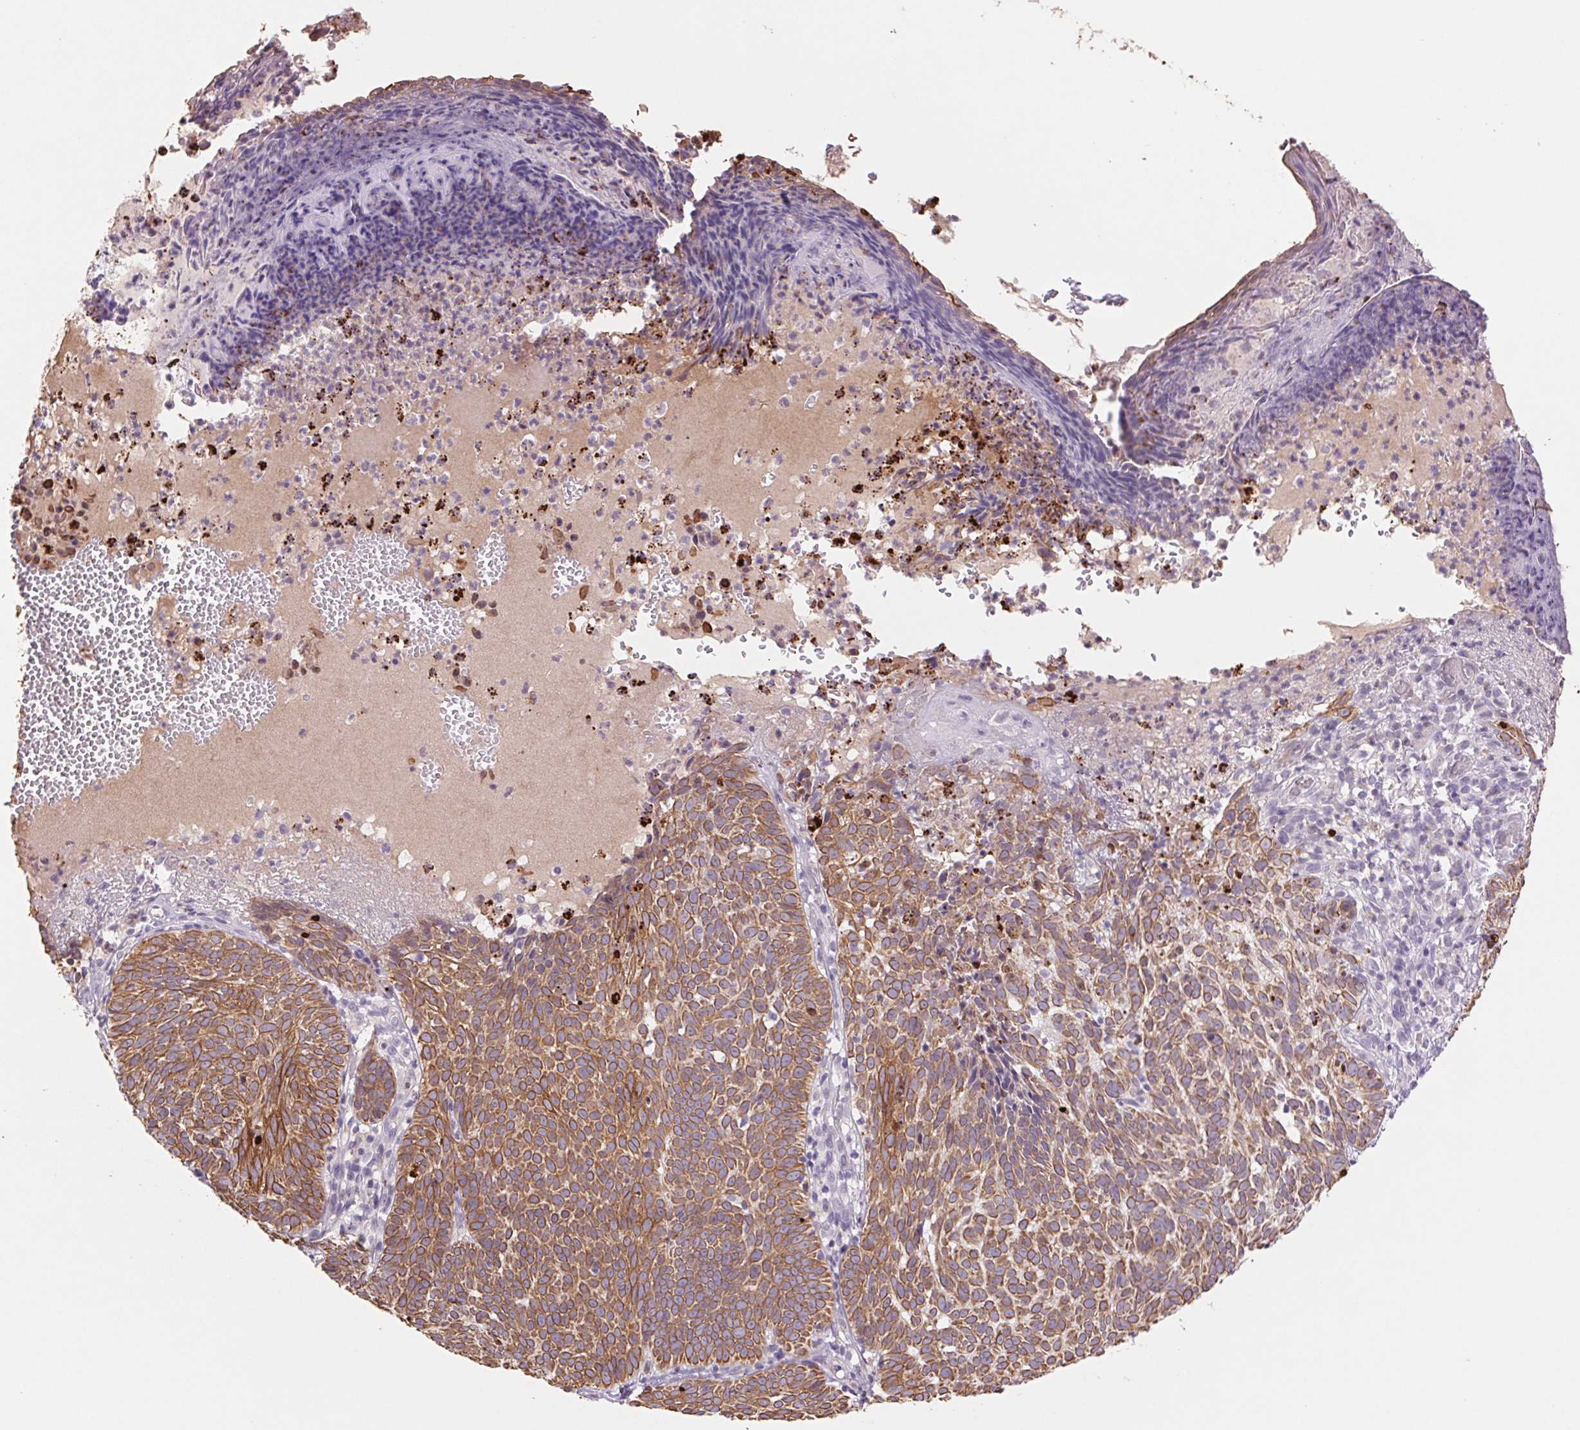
{"staining": {"intensity": "strong", "quantity": ">75%", "location": "cytoplasmic/membranous"}, "tissue": "skin cancer", "cell_type": "Tumor cells", "image_type": "cancer", "snomed": [{"axis": "morphology", "description": "Basal cell carcinoma"}, {"axis": "topography", "description": "Skin"}], "caption": "This histopathology image reveals immunohistochemistry staining of skin basal cell carcinoma, with high strong cytoplasmic/membranous staining in approximately >75% of tumor cells.", "gene": "KRT1", "patient": {"sex": "male", "age": 90}}